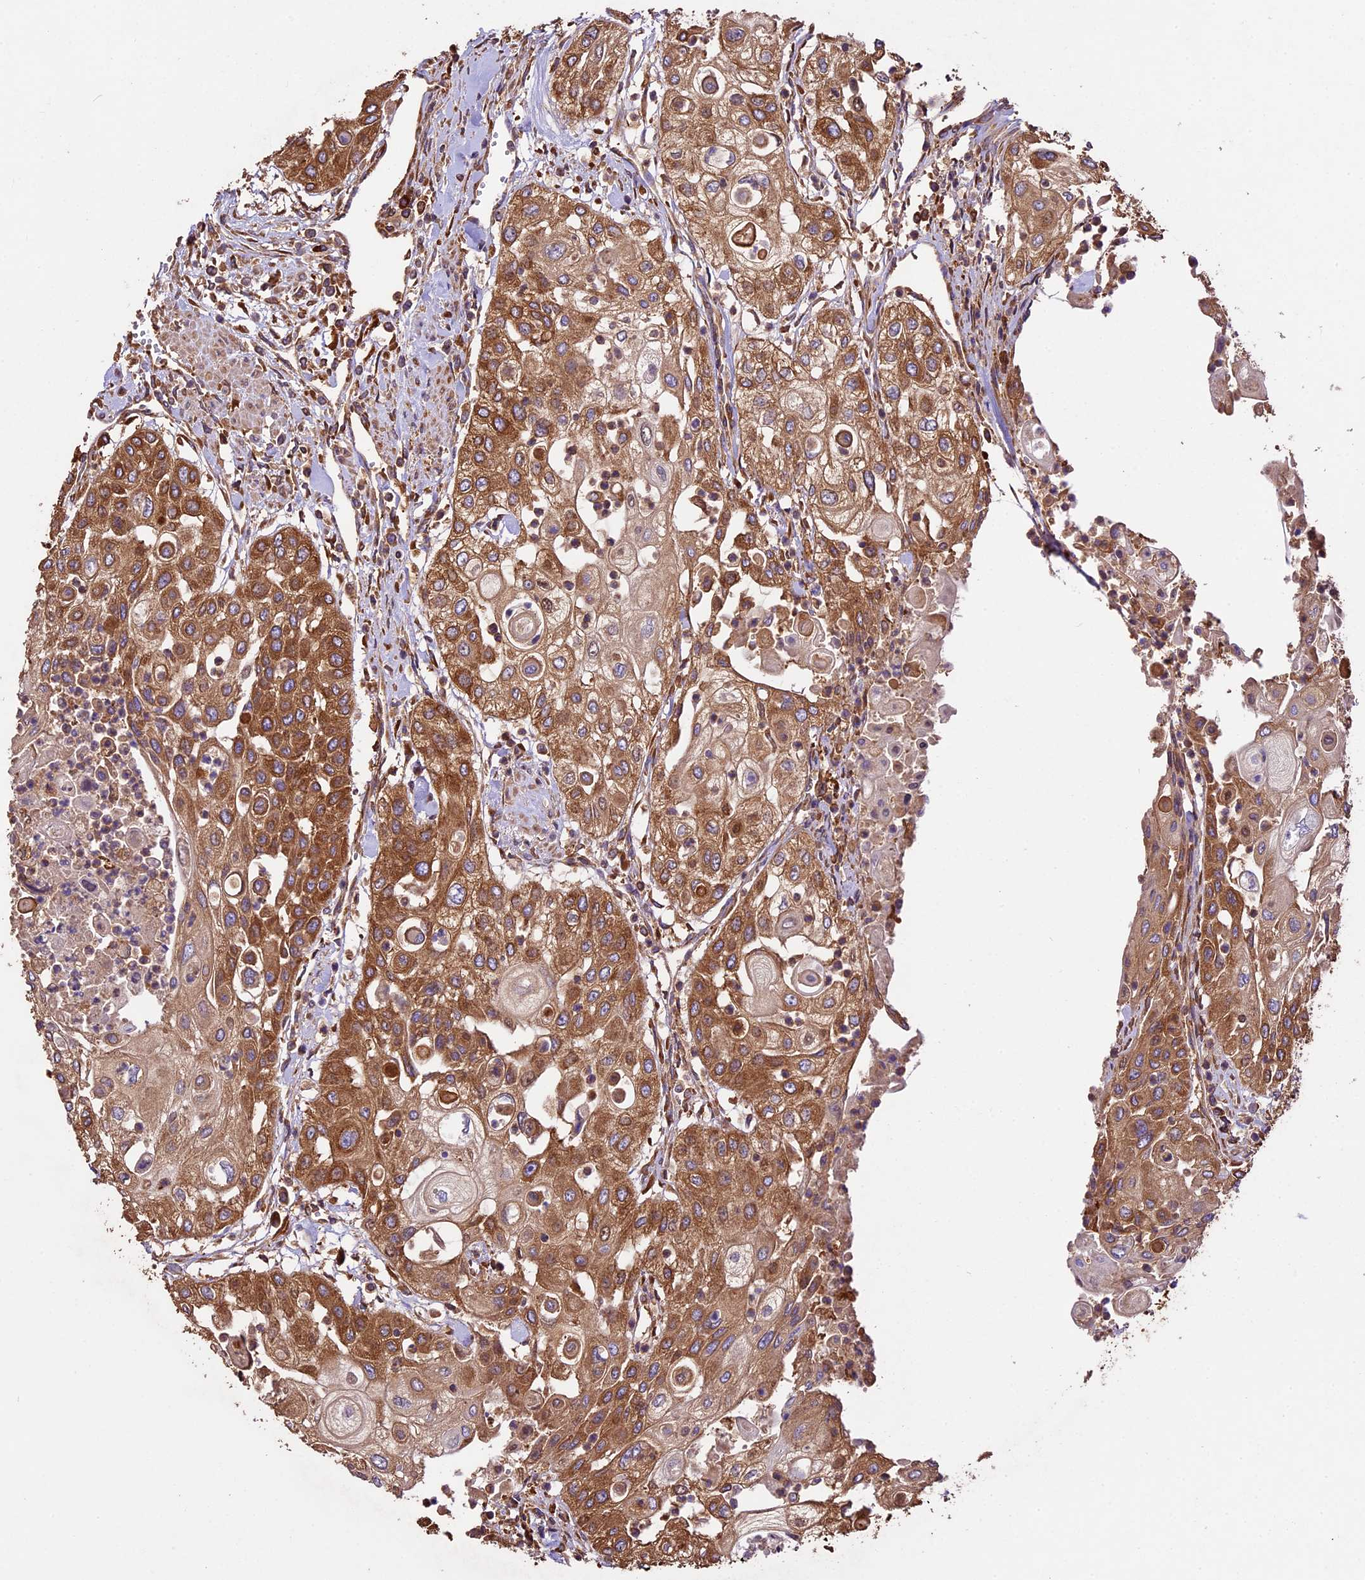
{"staining": {"intensity": "moderate", "quantity": ">75%", "location": "cytoplasmic/membranous"}, "tissue": "urothelial cancer", "cell_type": "Tumor cells", "image_type": "cancer", "snomed": [{"axis": "morphology", "description": "Urothelial carcinoma, High grade"}, {"axis": "topography", "description": "Urinary bladder"}], "caption": "Protein staining displays moderate cytoplasmic/membranous expression in approximately >75% of tumor cells in urothelial cancer. The protein of interest is shown in brown color, while the nuclei are stained blue.", "gene": "KARS1", "patient": {"sex": "female", "age": 79}}